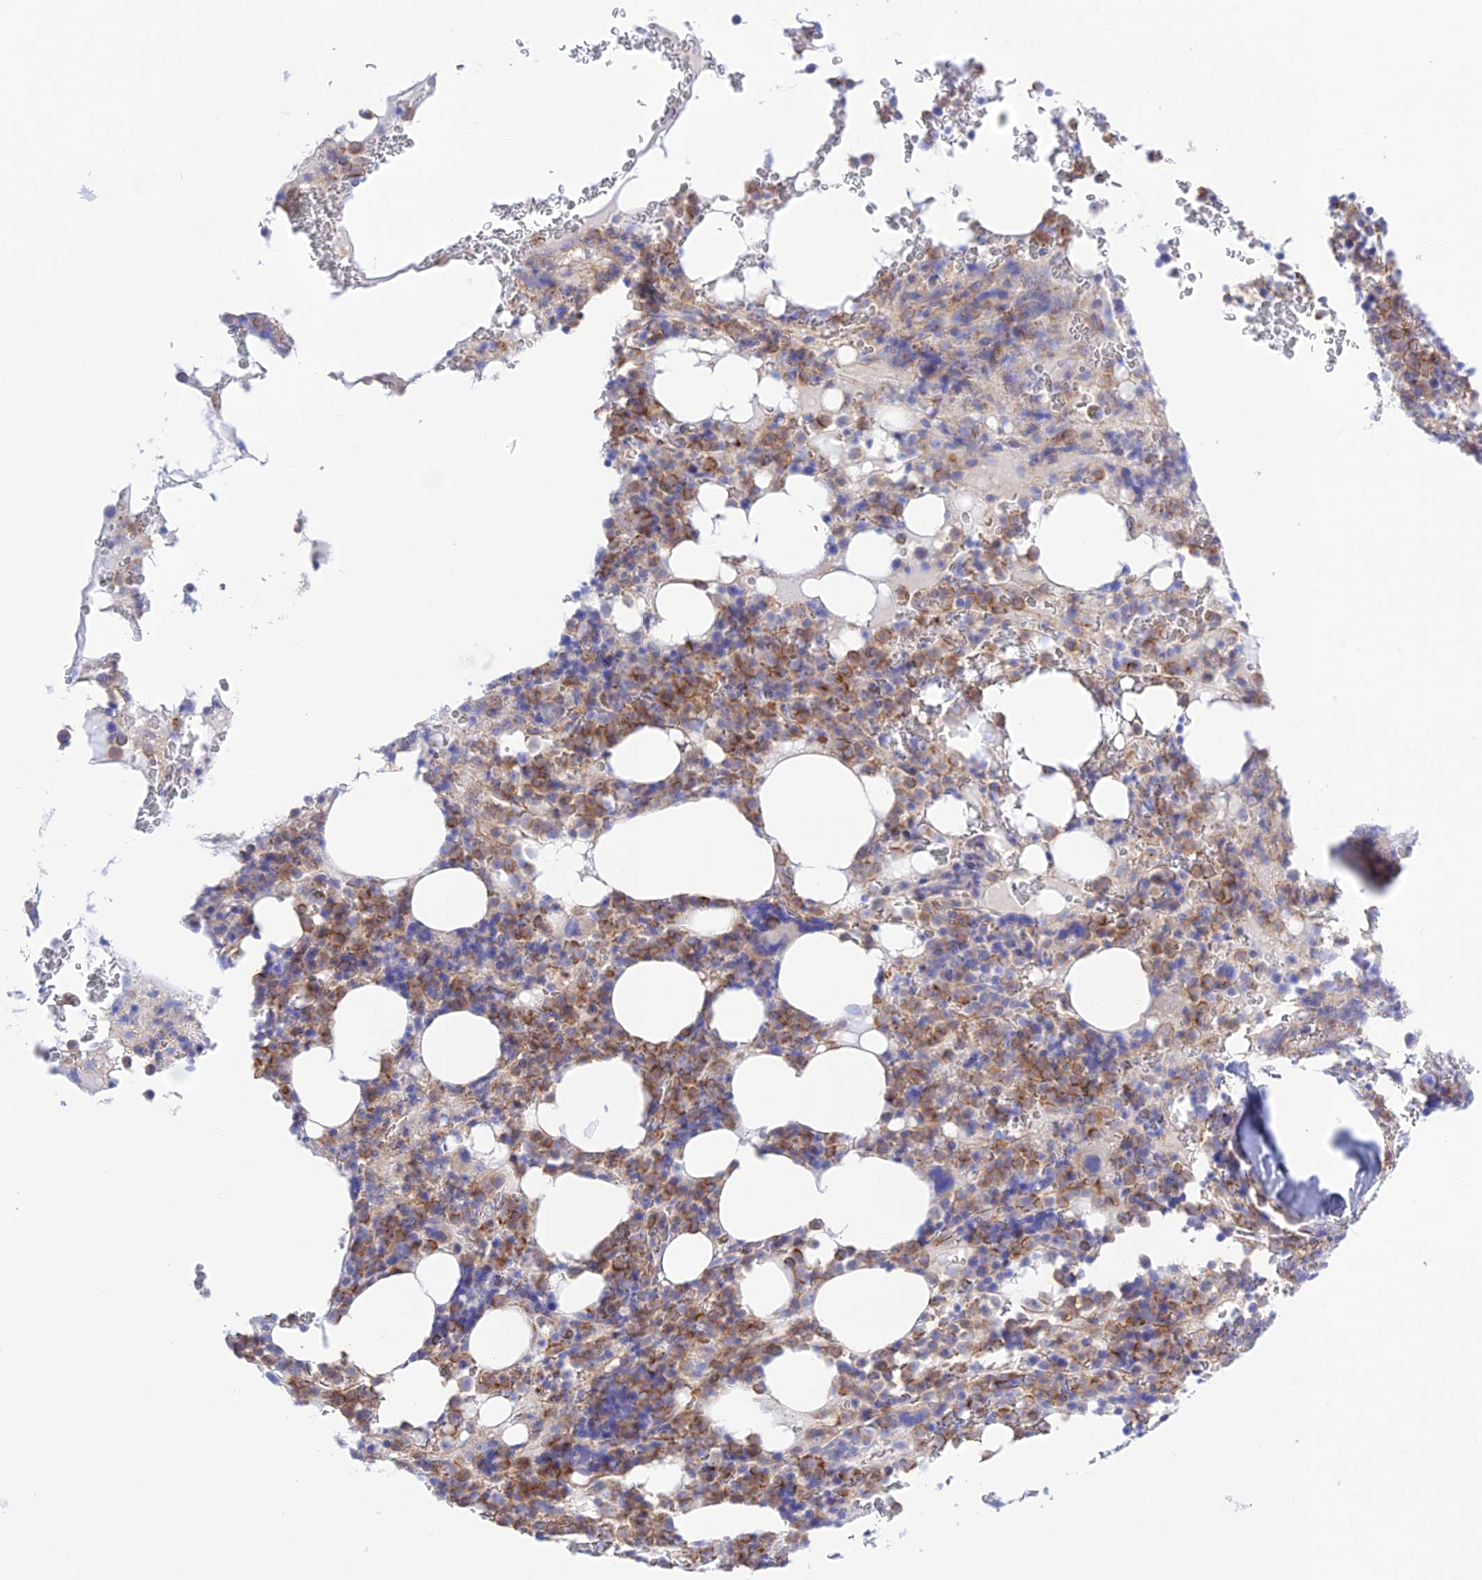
{"staining": {"intensity": "negative", "quantity": "none", "location": "none"}, "tissue": "bone marrow", "cell_type": "Hematopoietic cells", "image_type": "normal", "snomed": [{"axis": "morphology", "description": "Normal tissue, NOS"}, {"axis": "topography", "description": "Bone marrow"}], "caption": "Histopathology image shows no protein staining in hematopoietic cells of unremarkable bone marrow. (DAB (3,3'-diaminobenzidine) IHC with hematoxylin counter stain).", "gene": "CHSY3", "patient": {"sex": "male", "age": 58}}